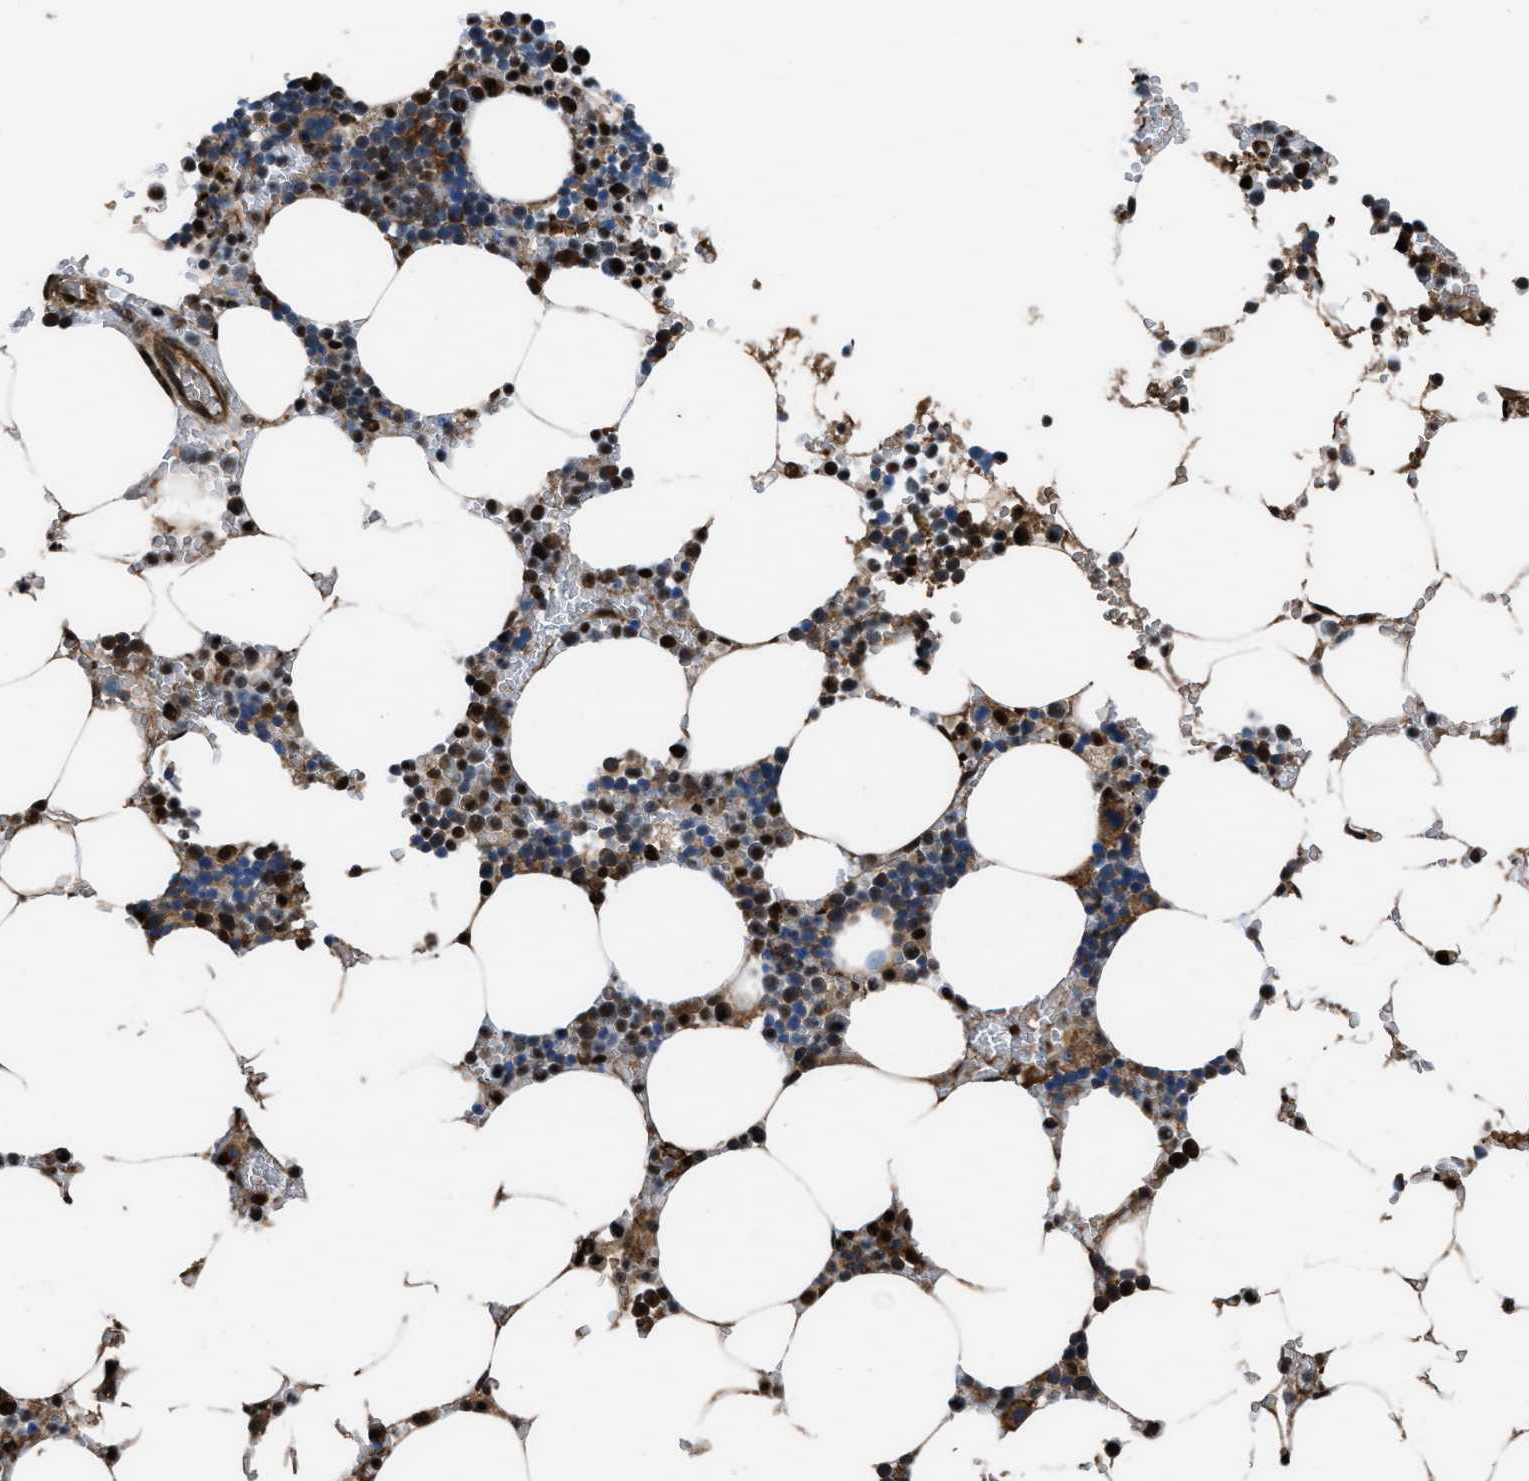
{"staining": {"intensity": "strong", "quantity": "25%-75%", "location": "cytoplasmic/membranous,nuclear"}, "tissue": "bone marrow", "cell_type": "Hematopoietic cells", "image_type": "normal", "snomed": [{"axis": "morphology", "description": "Normal tissue, NOS"}, {"axis": "topography", "description": "Bone marrow"}], "caption": "Normal bone marrow exhibits strong cytoplasmic/membranous,nuclear expression in approximately 25%-75% of hematopoietic cells, visualized by immunohistochemistry.", "gene": "FNTA", "patient": {"sex": "male", "age": 70}}